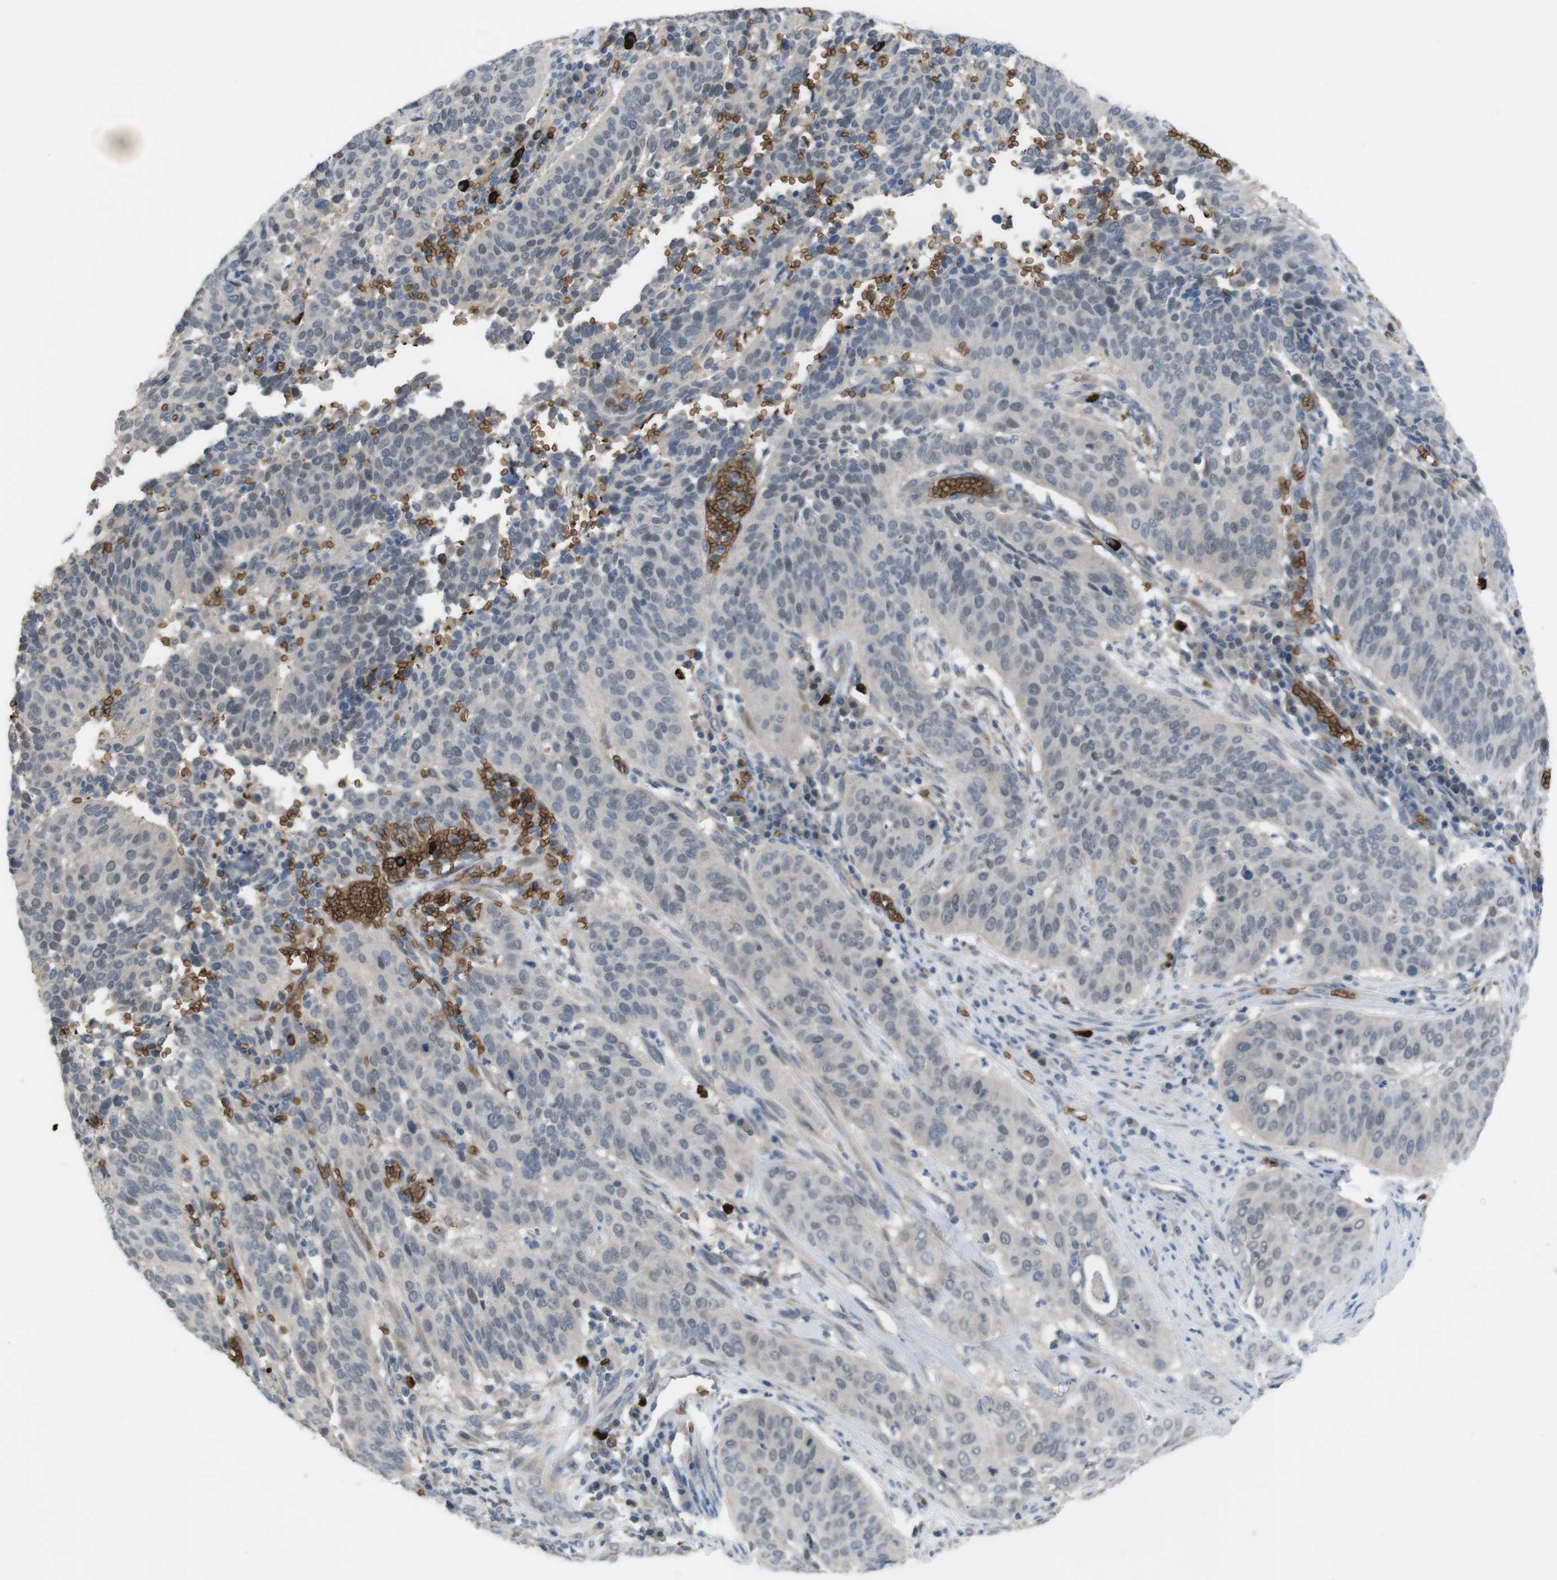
{"staining": {"intensity": "negative", "quantity": "none", "location": "none"}, "tissue": "cervical cancer", "cell_type": "Tumor cells", "image_type": "cancer", "snomed": [{"axis": "morphology", "description": "Normal tissue, NOS"}, {"axis": "morphology", "description": "Squamous cell carcinoma, NOS"}, {"axis": "topography", "description": "Cervix"}], "caption": "Immunohistochemistry (IHC) histopathology image of cervical cancer (squamous cell carcinoma) stained for a protein (brown), which displays no positivity in tumor cells. (DAB immunohistochemistry (IHC) visualized using brightfield microscopy, high magnification).", "gene": "GYPA", "patient": {"sex": "female", "age": 39}}